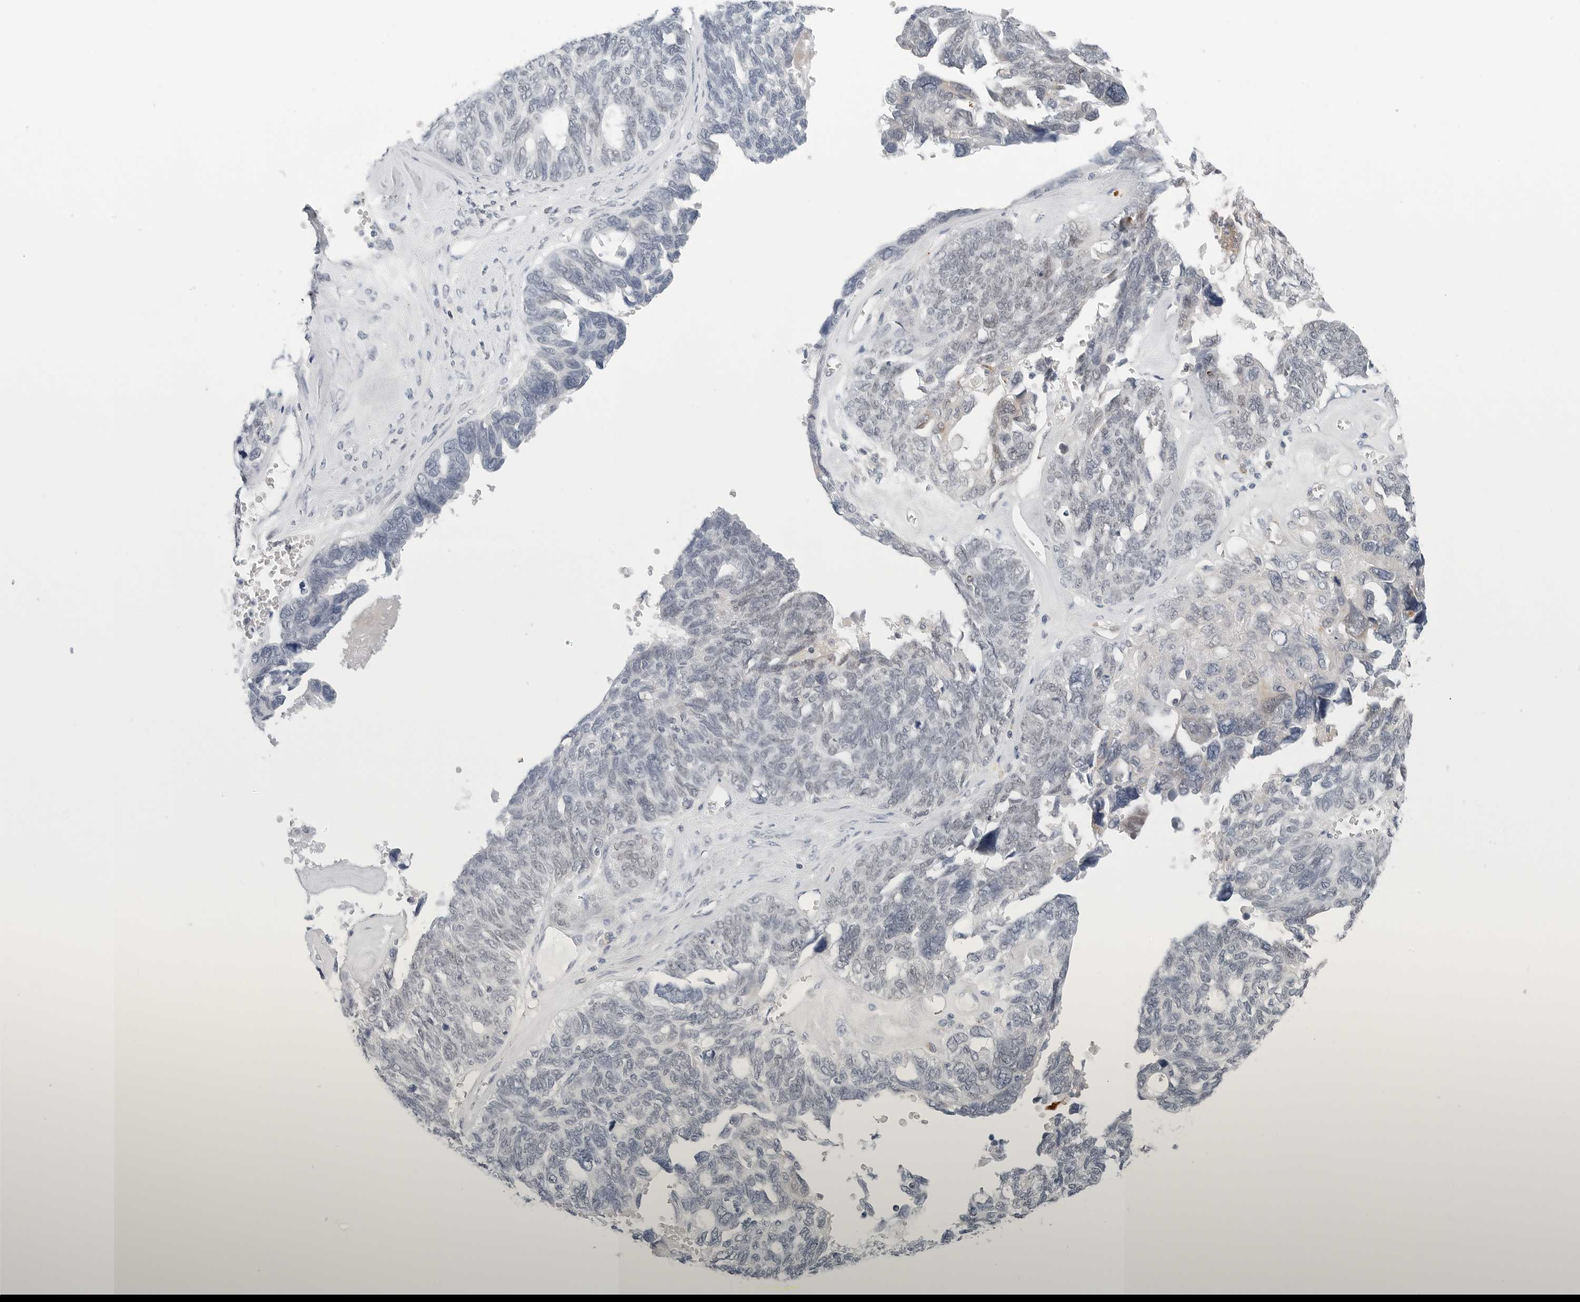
{"staining": {"intensity": "moderate", "quantity": "<25%", "location": "cytoplasmic/membranous"}, "tissue": "ovarian cancer", "cell_type": "Tumor cells", "image_type": "cancer", "snomed": [{"axis": "morphology", "description": "Cystadenocarcinoma, serous, NOS"}, {"axis": "topography", "description": "Ovary"}], "caption": "Ovarian cancer (serous cystadenocarcinoma) stained for a protein (brown) displays moderate cytoplasmic/membranous positive positivity in about <25% of tumor cells.", "gene": "TSEN2", "patient": {"sex": "female", "age": 79}}